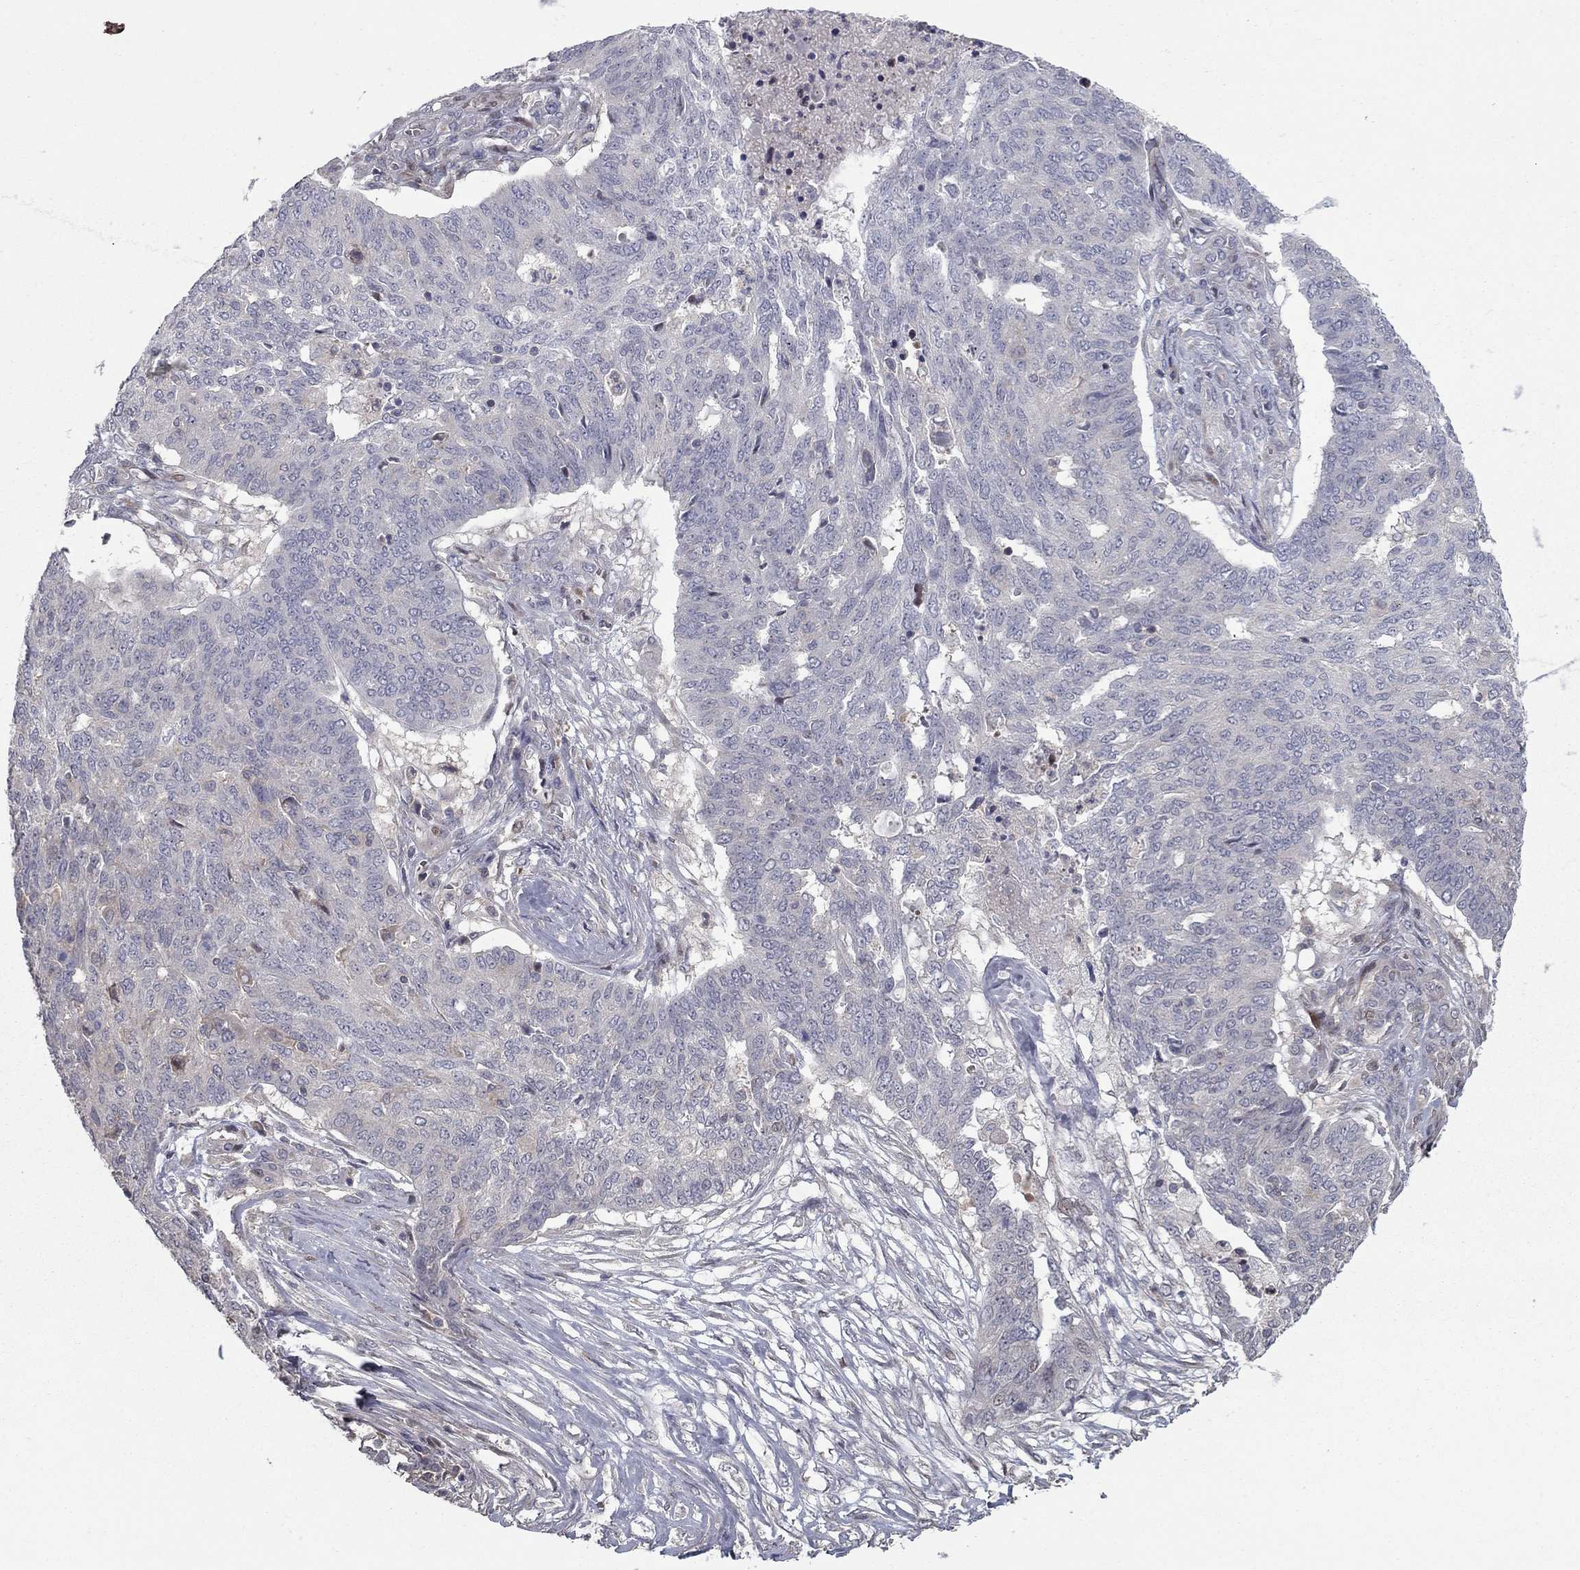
{"staining": {"intensity": "negative", "quantity": "none", "location": "none"}, "tissue": "ovarian cancer", "cell_type": "Tumor cells", "image_type": "cancer", "snomed": [{"axis": "morphology", "description": "Cystadenocarcinoma, serous, NOS"}, {"axis": "topography", "description": "Ovary"}], "caption": "IHC of human serous cystadenocarcinoma (ovarian) shows no positivity in tumor cells. (DAB (3,3'-diaminobenzidine) immunohistochemistry with hematoxylin counter stain).", "gene": "DUSP7", "patient": {"sex": "female", "age": 67}}